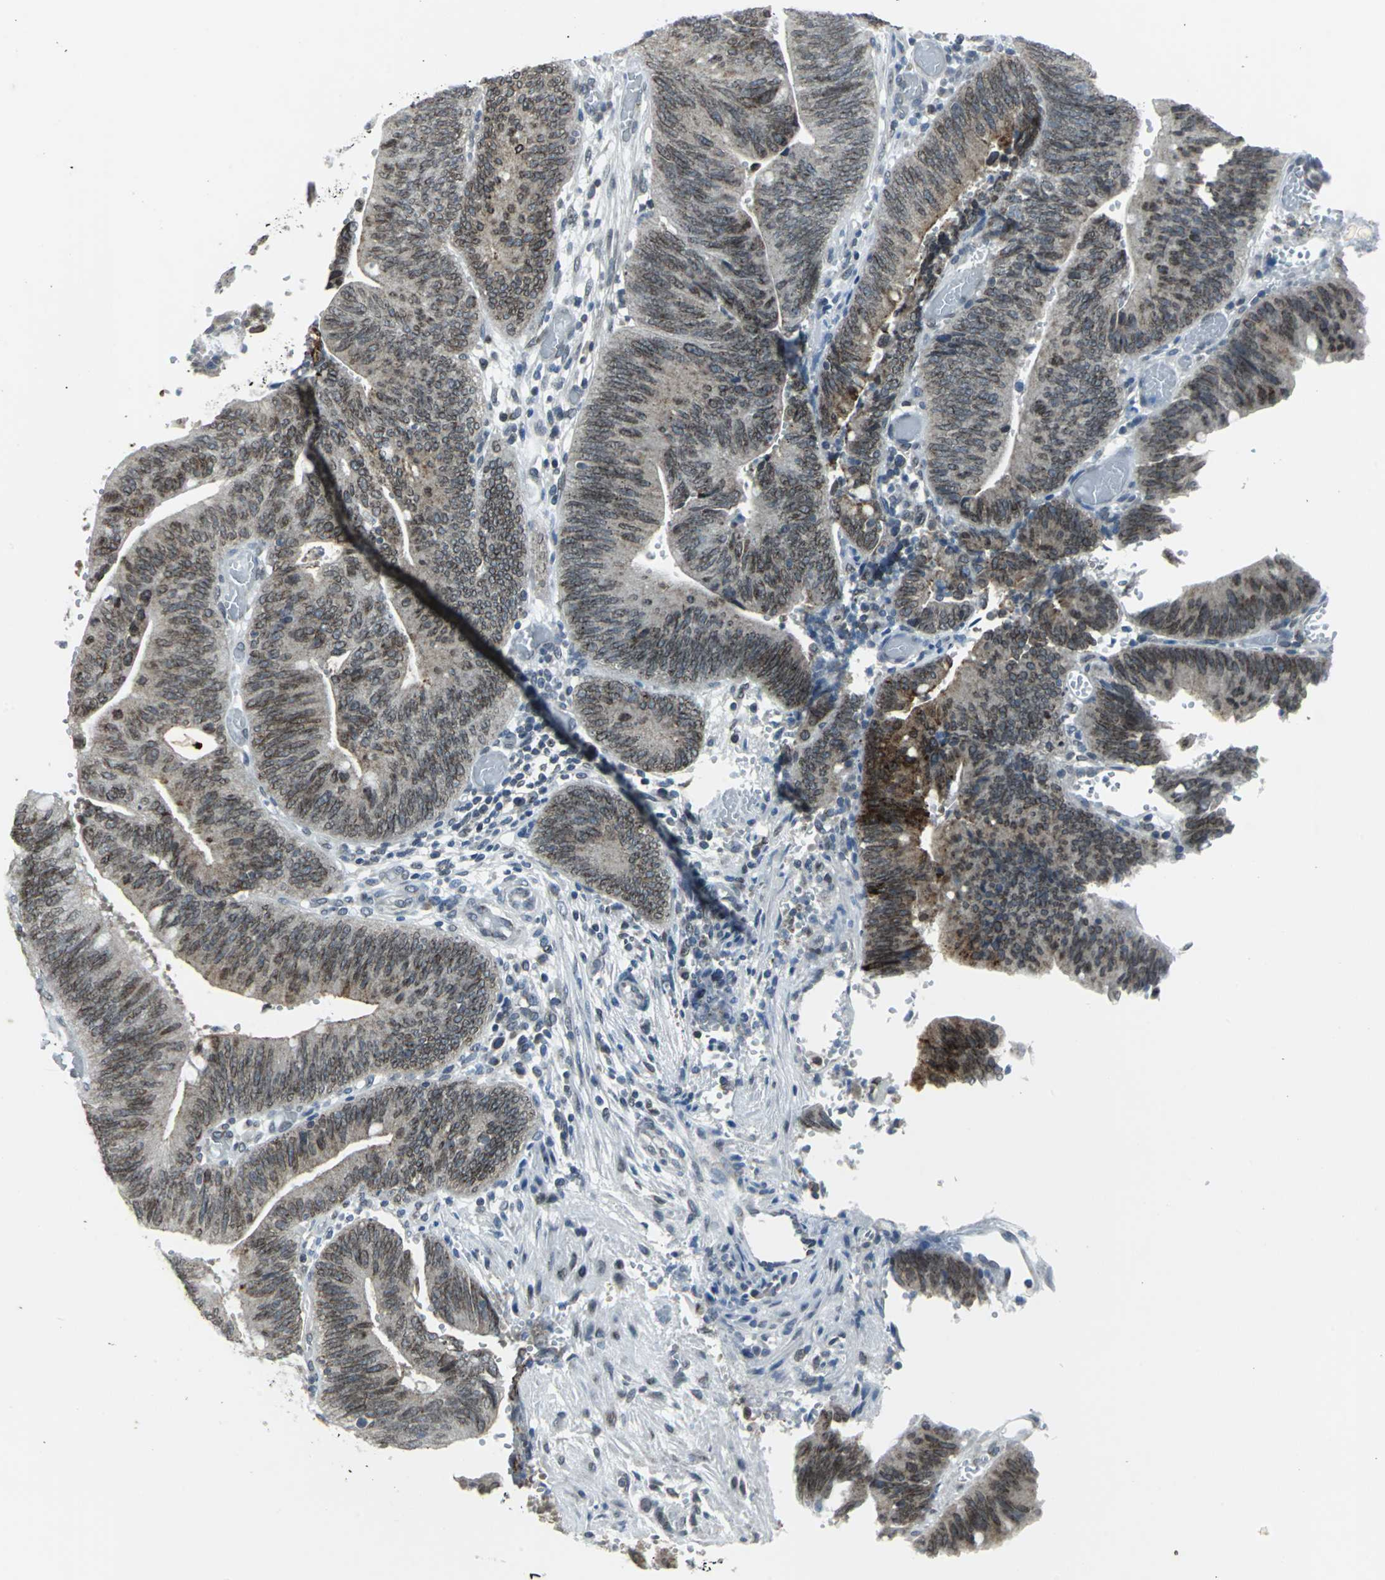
{"staining": {"intensity": "weak", "quantity": ">75%", "location": "cytoplasmic/membranous,nuclear"}, "tissue": "colorectal cancer", "cell_type": "Tumor cells", "image_type": "cancer", "snomed": [{"axis": "morphology", "description": "Adenocarcinoma, NOS"}, {"axis": "topography", "description": "Rectum"}], "caption": "A brown stain shows weak cytoplasmic/membranous and nuclear staining of a protein in colorectal cancer (adenocarcinoma) tumor cells.", "gene": "SNUPN", "patient": {"sex": "female", "age": 66}}